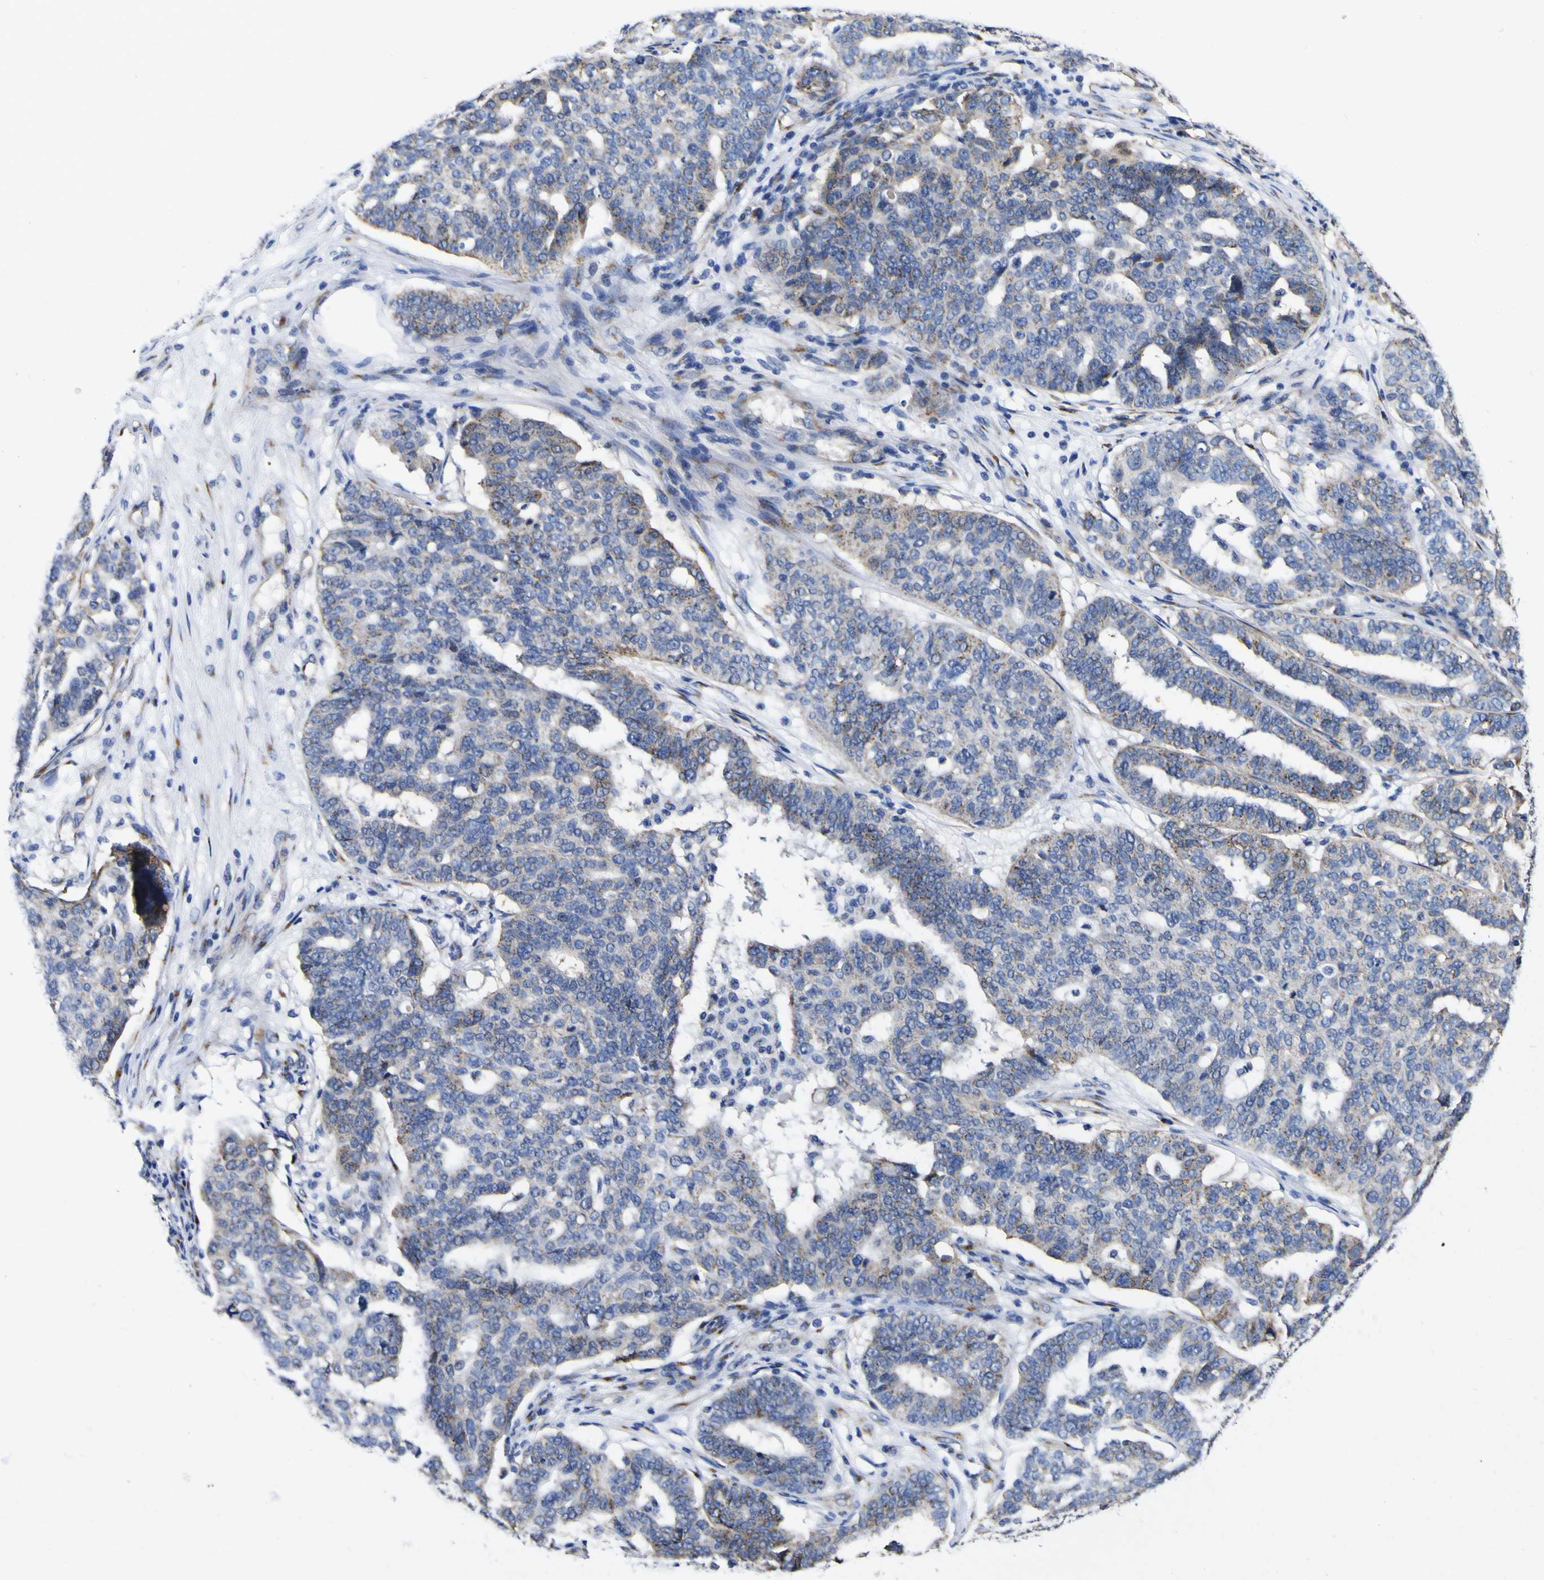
{"staining": {"intensity": "moderate", "quantity": "<25%", "location": "cytoplasmic/membranous"}, "tissue": "ovarian cancer", "cell_type": "Tumor cells", "image_type": "cancer", "snomed": [{"axis": "morphology", "description": "Cystadenocarcinoma, serous, NOS"}, {"axis": "topography", "description": "Ovary"}], "caption": "Moderate cytoplasmic/membranous expression for a protein is present in approximately <25% of tumor cells of serous cystadenocarcinoma (ovarian) using immunohistochemistry.", "gene": "GOLM1", "patient": {"sex": "female", "age": 59}}